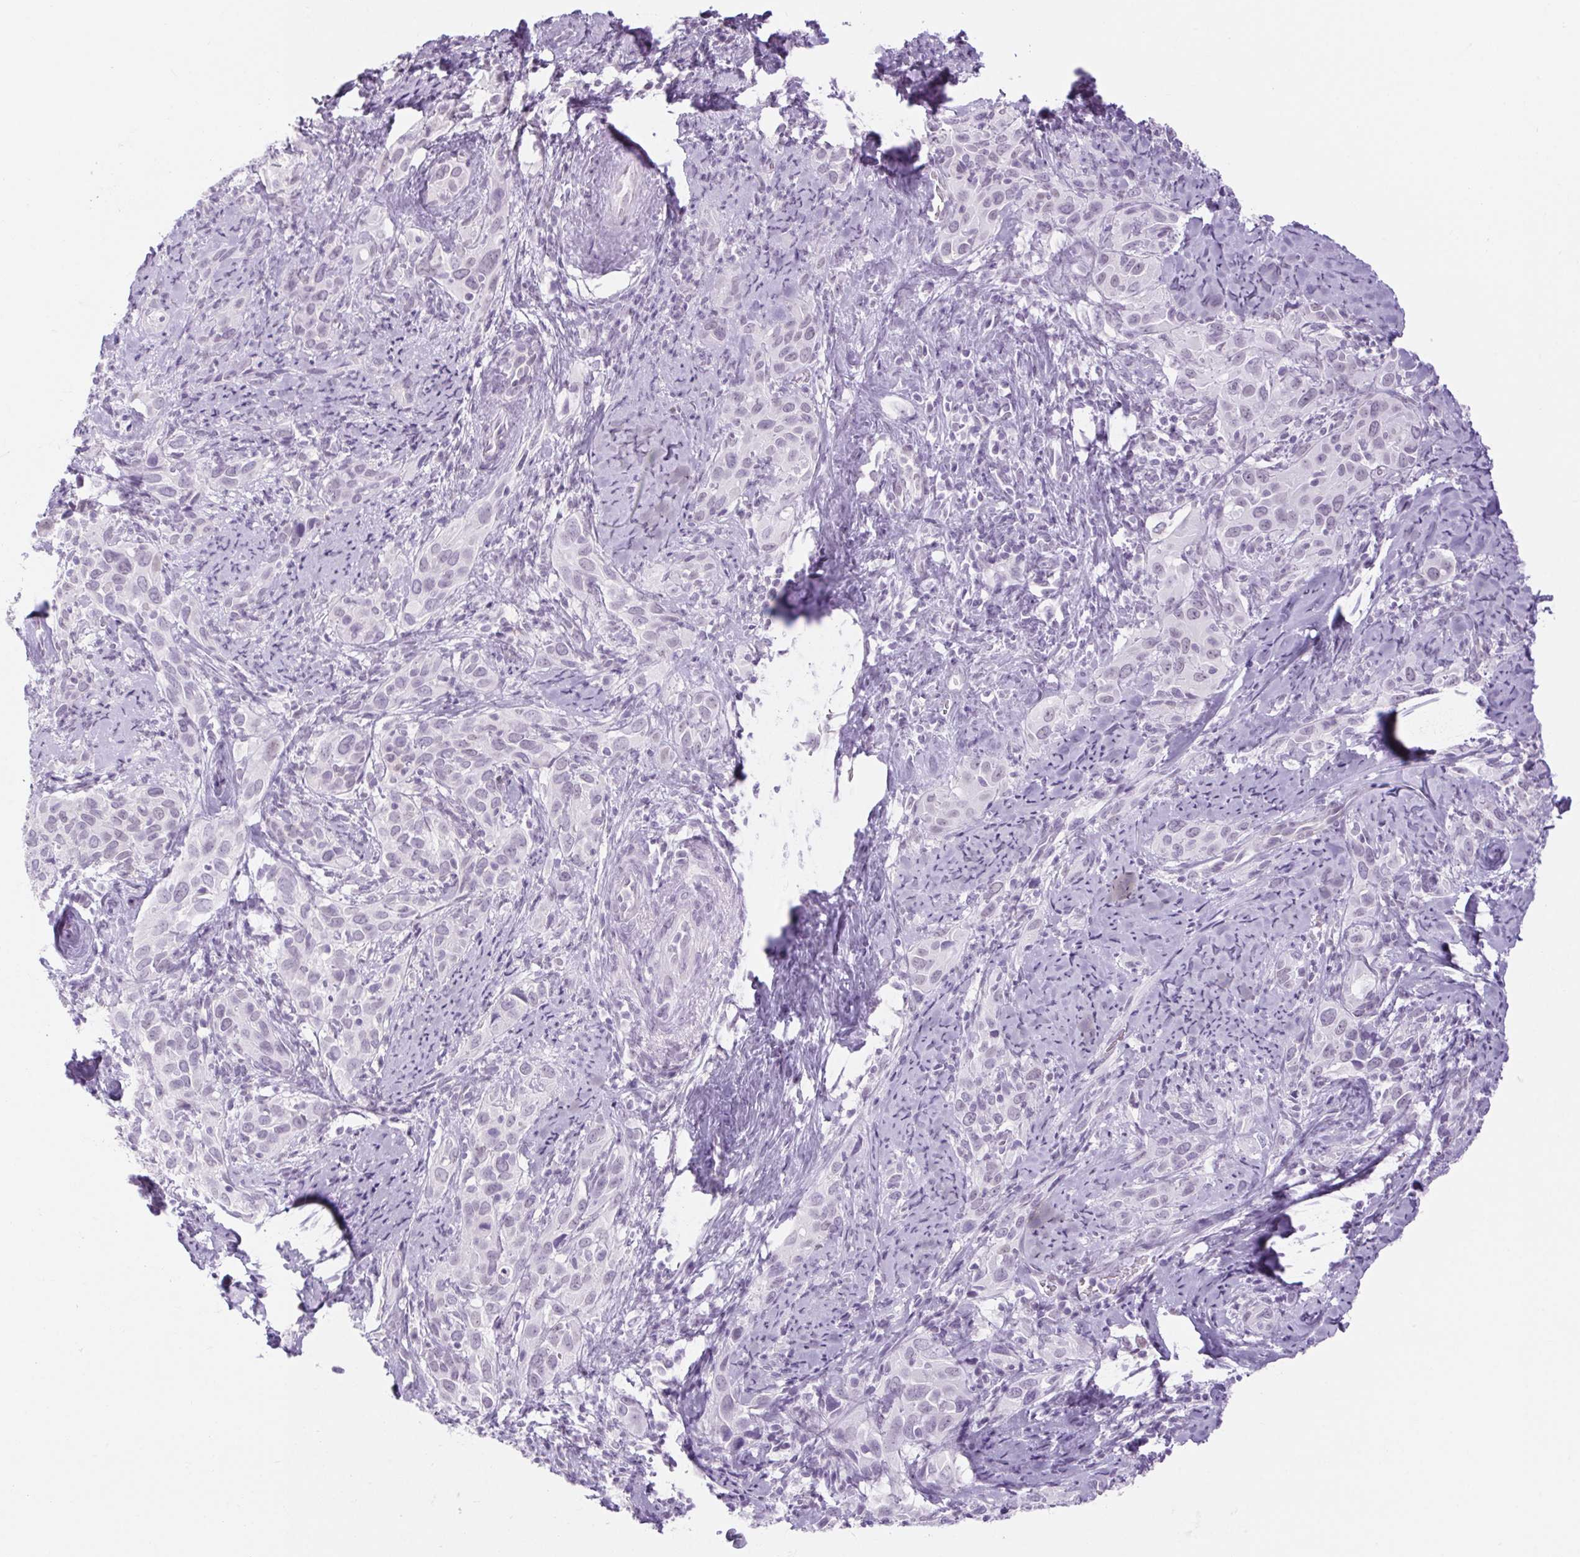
{"staining": {"intensity": "negative", "quantity": "none", "location": "none"}, "tissue": "cervical cancer", "cell_type": "Tumor cells", "image_type": "cancer", "snomed": [{"axis": "morphology", "description": "Squamous cell carcinoma, NOS"}, {"axis": "topography", "description": "Cervix"}], "caption": "High magnification brightfield microscopy of cervical squamous cell carcinoma stained with DAB (brown) and counterstained with hematoxylin (blue): tumor cells show no significant positivity. (DAB immunohistochemistry, high magnification).", "gene": "BCAS1", "patient": {"sex": "female", "age": 51}}